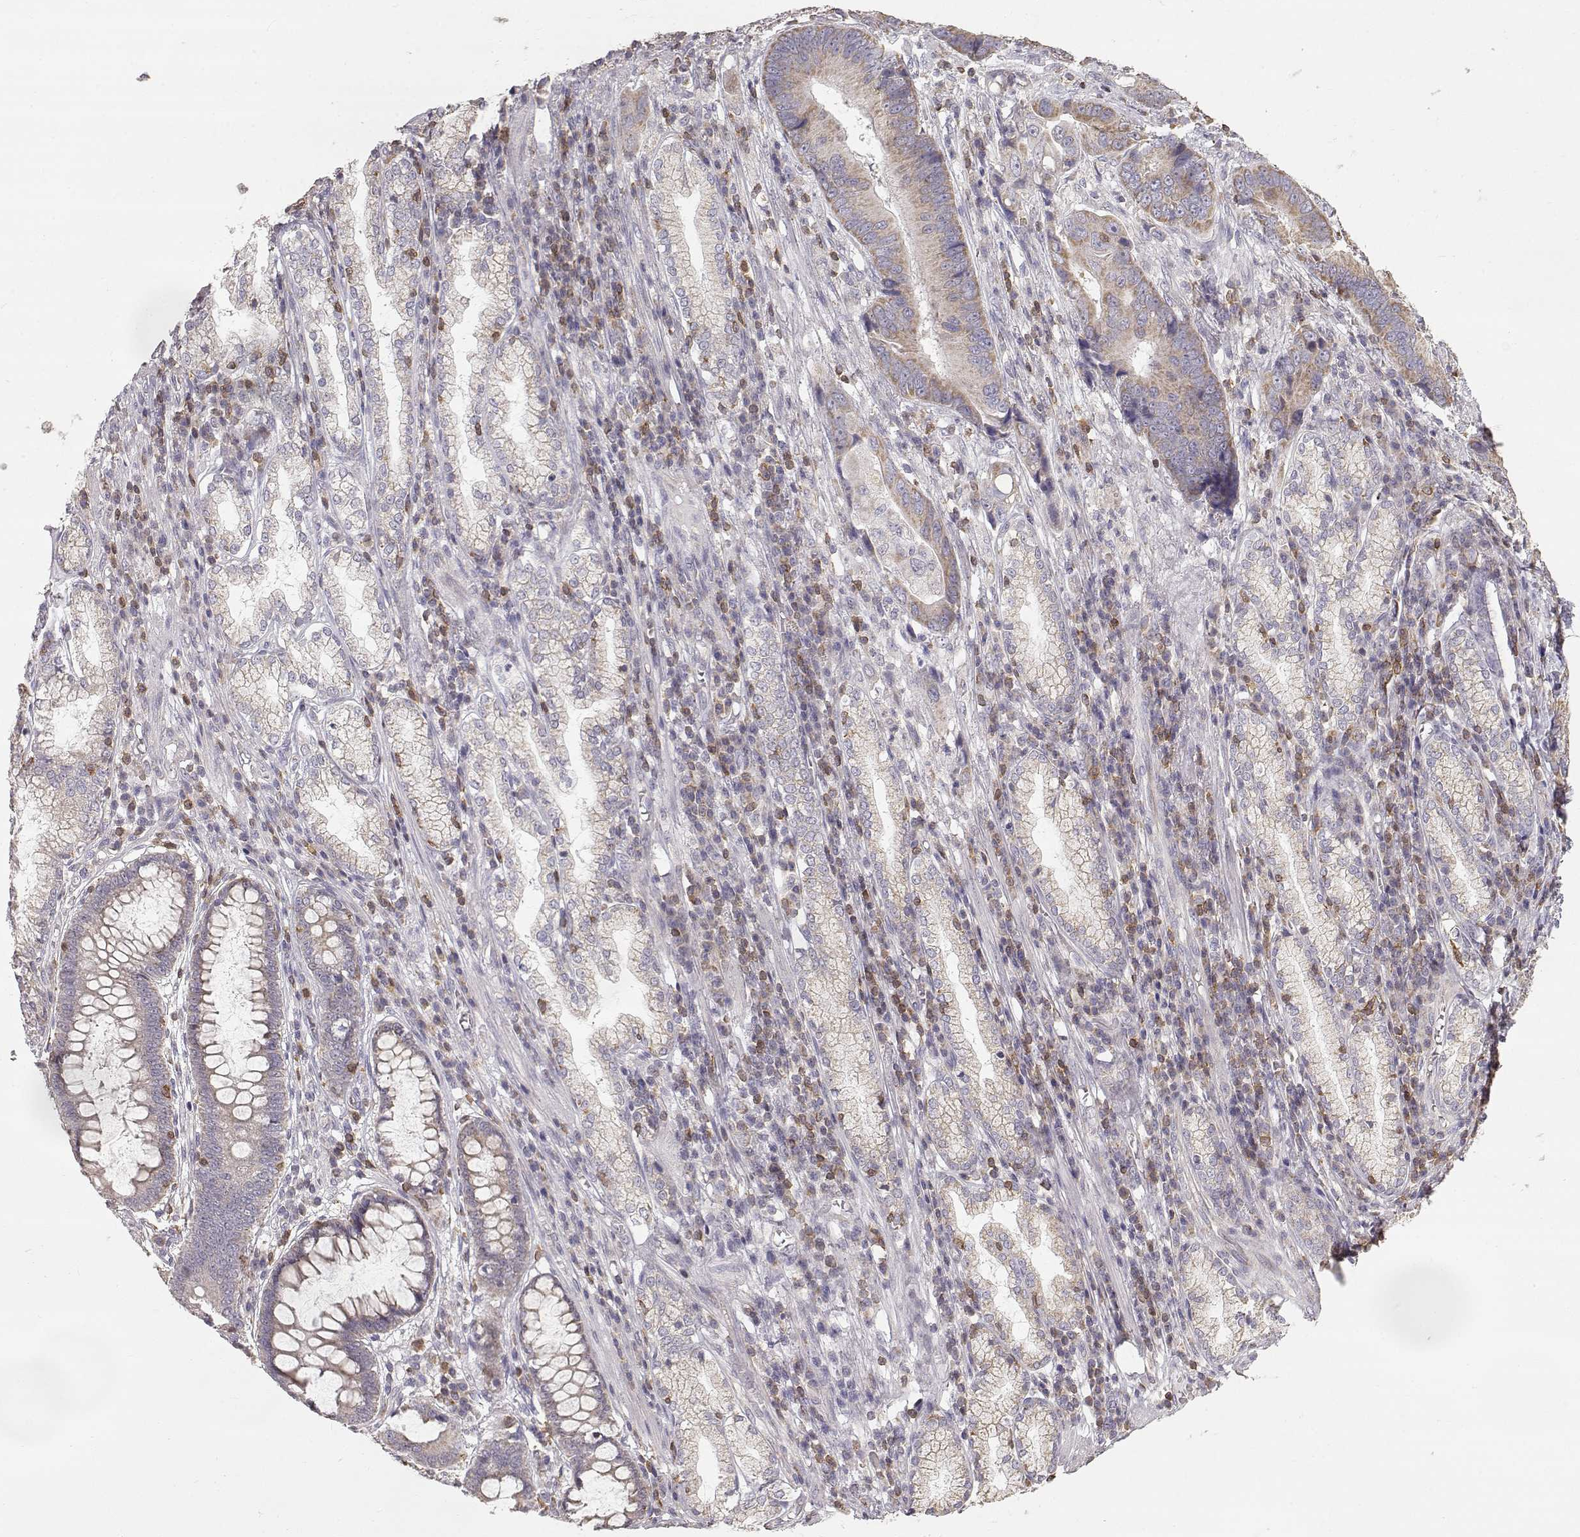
{"staining": {"intensity": "moderate", "quantity": ">75%", "location": "cytoplasmic/membranous"}, "tissue": "stomach cancer", "cell_type": "Tumor cells", "image_type": "cancer", "snomed": [{"axis": "morphology", "description": "Adenocarcinoma, NOS"}, {"axis": "topography", "description": "Stomach"}], "caption": "IHC of stomach adenocarcinoma demonstrates medium levels of moderate cytoplasmic/membranous positivity in about >75% of tumor cells.", "gene": "GRAP2", "patient": {"sex": "male", "age": 84}}